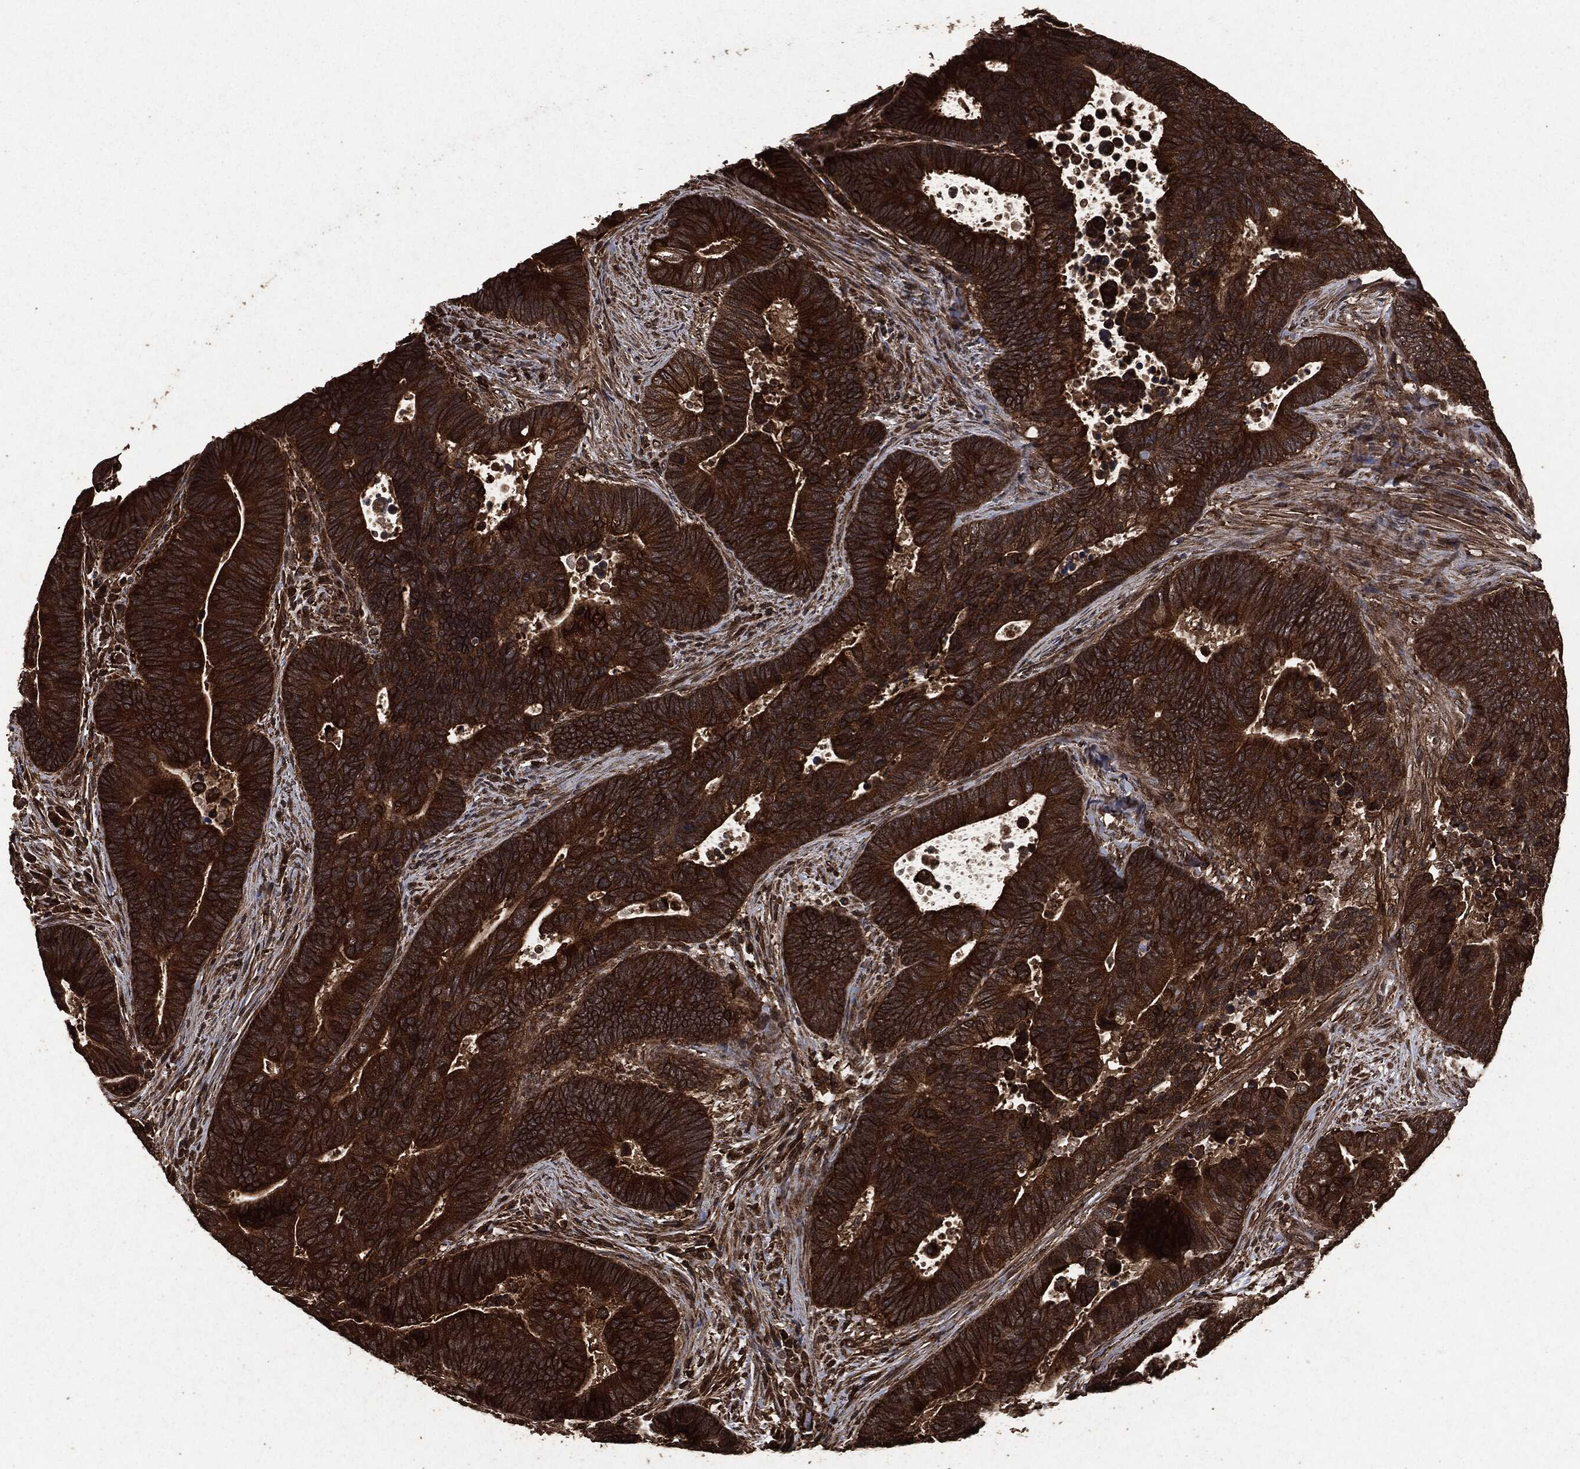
{"staining": {"intensity": "strong", "quantity": ">75%", "location": "cytoplasmic/membranous"}, "tissue": "colorectal cancer", "cell_type": "Tumor cells", "image_type": "cancer", "snomed": [{"axis": "morphology", "description": "Adenocarcinoma, NOS"}, {"axis": "topography", "description": "Colon"}], "caption": "A histopathology image showing strong cytoplasmic/membranous expression in about >75% of tumor cells in colorectal cancer, as visualized by brown immunohistochemical staining.", "gene": "HRAS", "patient": {"sex": "male", "age": 75}}